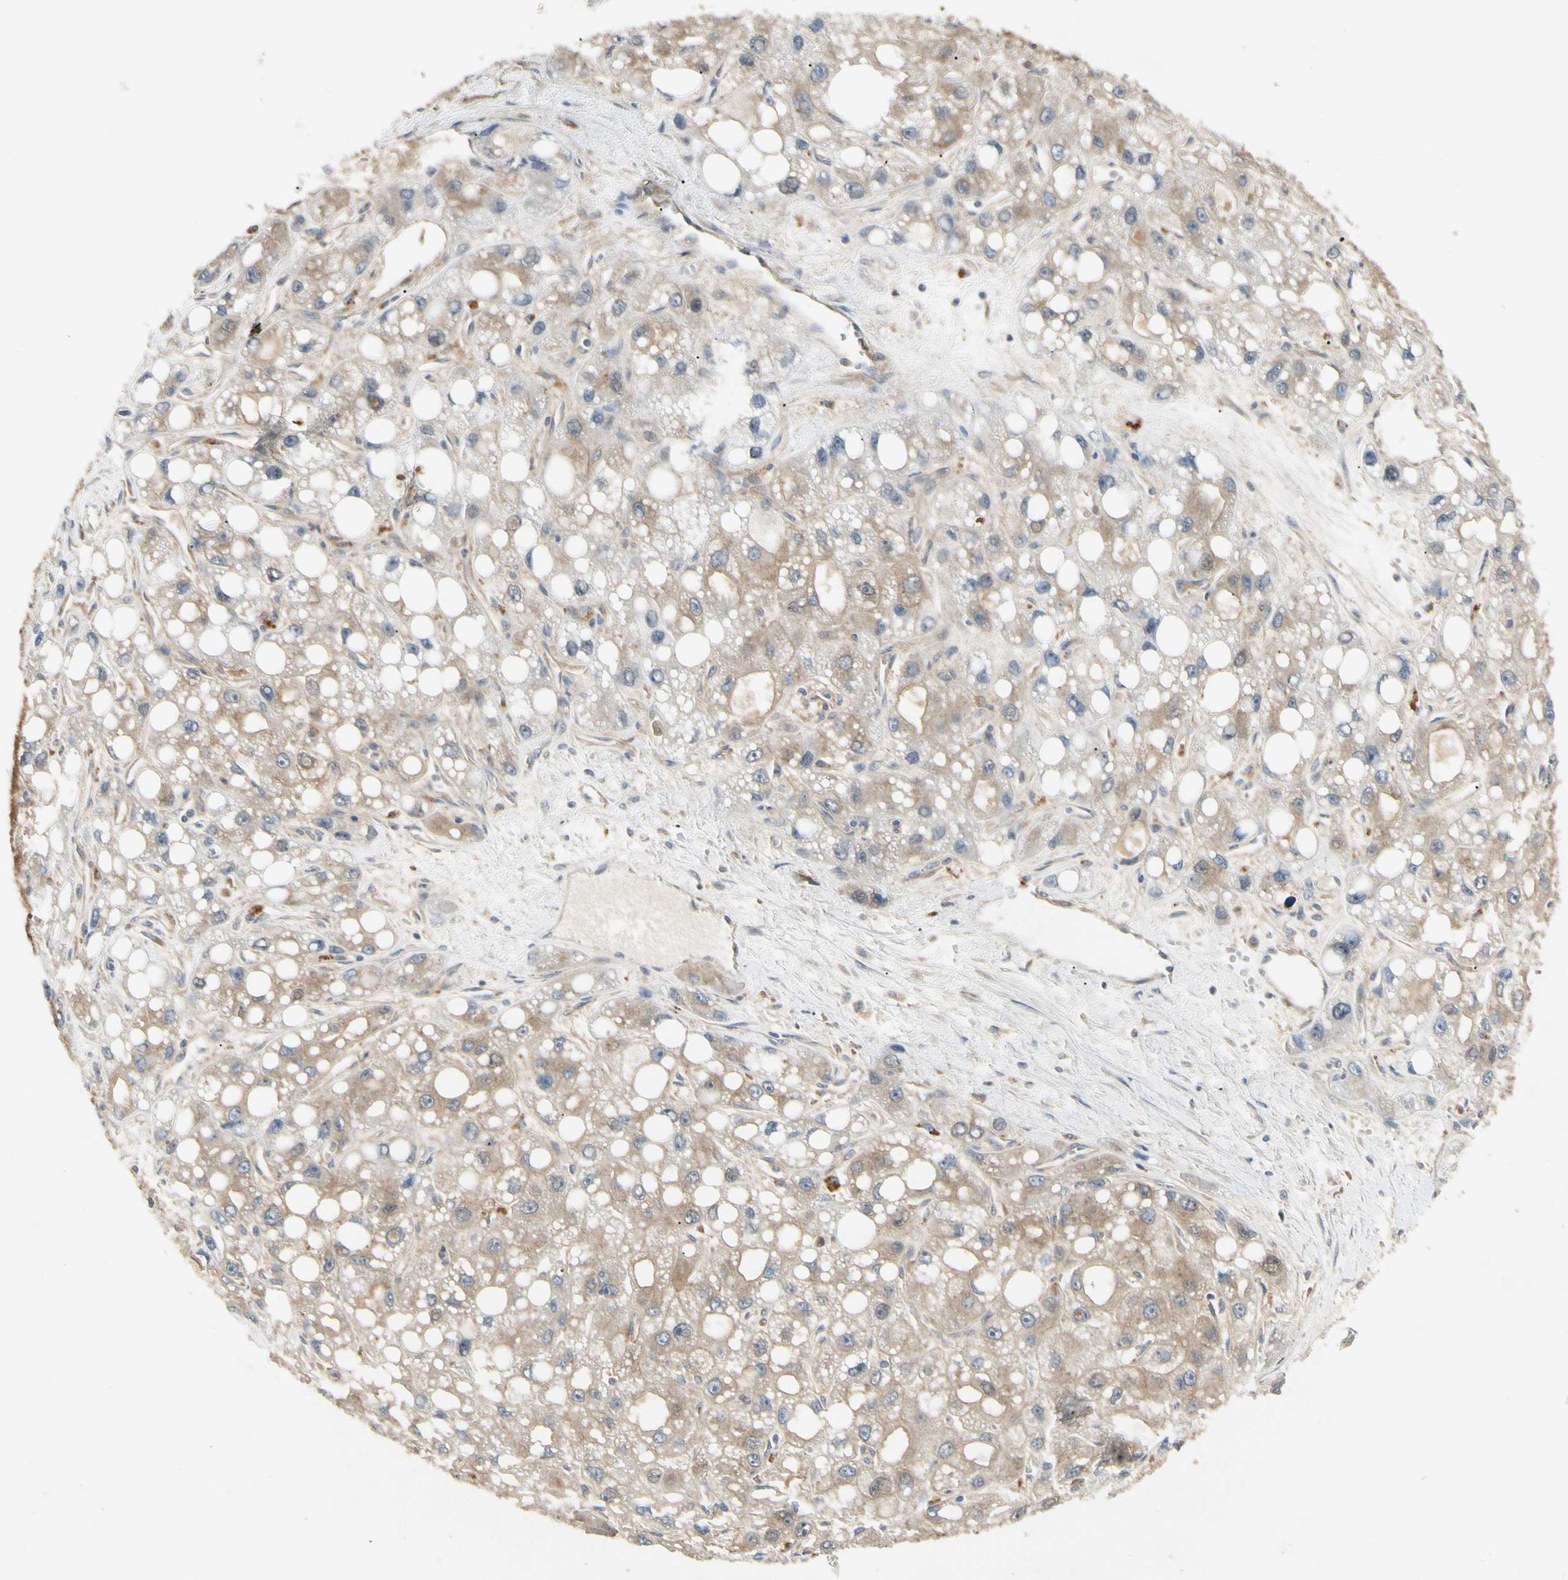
{"staining": {"intensity": "moderate", "quantity": ">75%", "location": "cytoplasmic/membranous"}, "tissue": "liver cancer", "cell_type": "Tumor cells", "image_type": "cancer", "snomed": [{"axis": "morphology", "description": "Carcinoma, Hepatocellular, NOS"}, {"axis": "topography", "description": "Liver"}], "caption": "Liver cancer (hepatocellular carcinoma) stained for a protein (brown) exhibits moderate cytoplasmic/membranous positive expression in about >75% of tumor cells.", "gene": "NME1-NME2", "patient": {"sex": "male", "age": 55}}